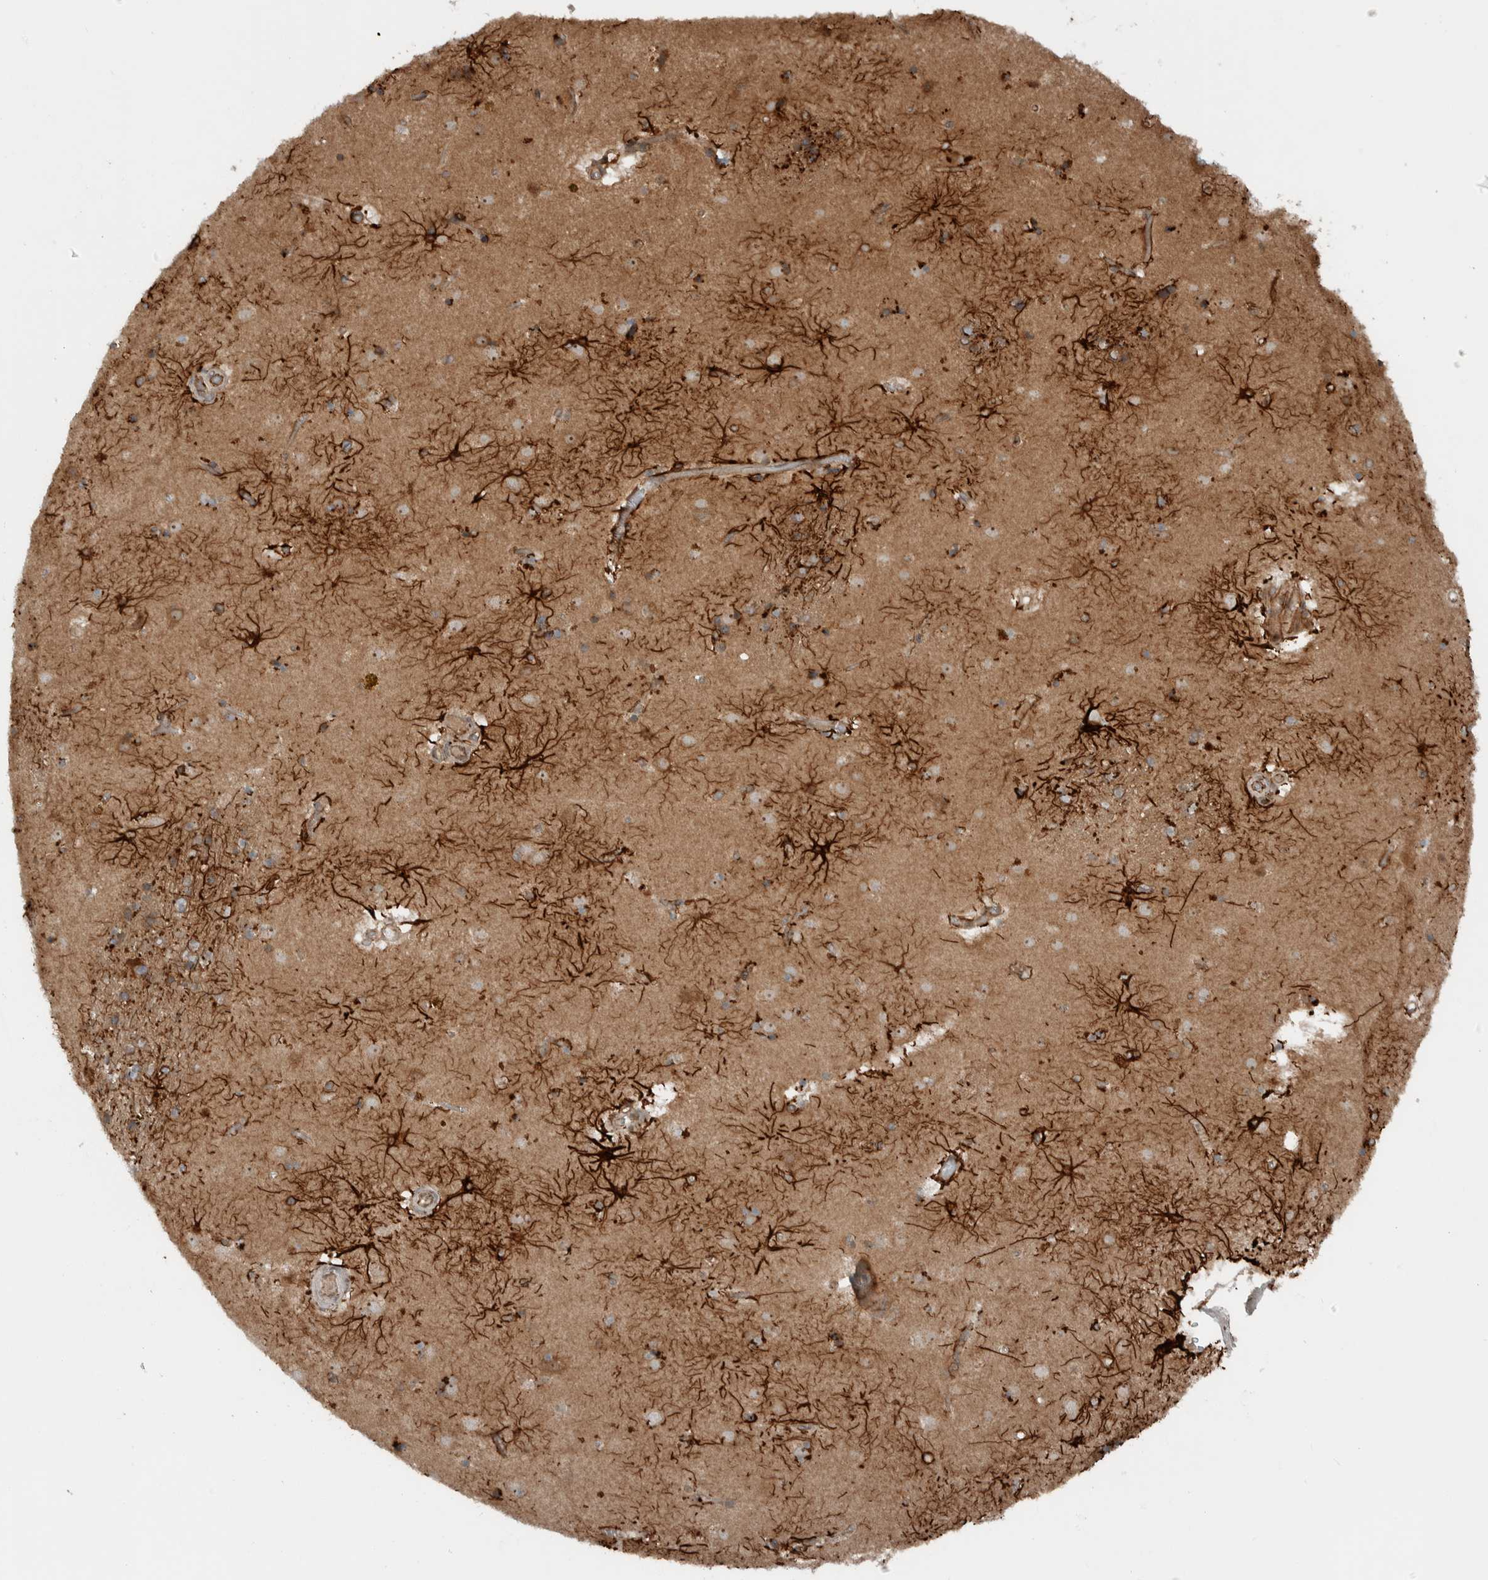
{"staining": {"intensity": "strong", "quantity": "25%-75%", "location": "cytoplasmic/membranous"}, "tissue": "caudate", "cell_type": "Glial cells", "image_type": "normal", "snomed": [{"axis": "morphology", "description": "Normal tissue, NOS"}, {"axis": "topography", "description": "Lateral ventricle wall"}], "caption": "This micrograph demonstrates unremarkable caudate stained with IHC to label a protein in brown. The cytoplasmic/membranous of glial cells show strong positivity for the protein. Nuclei are counter-stained blue.", "gene": "GIGYF1", "patient": {"sex": "male", "age": 70}}